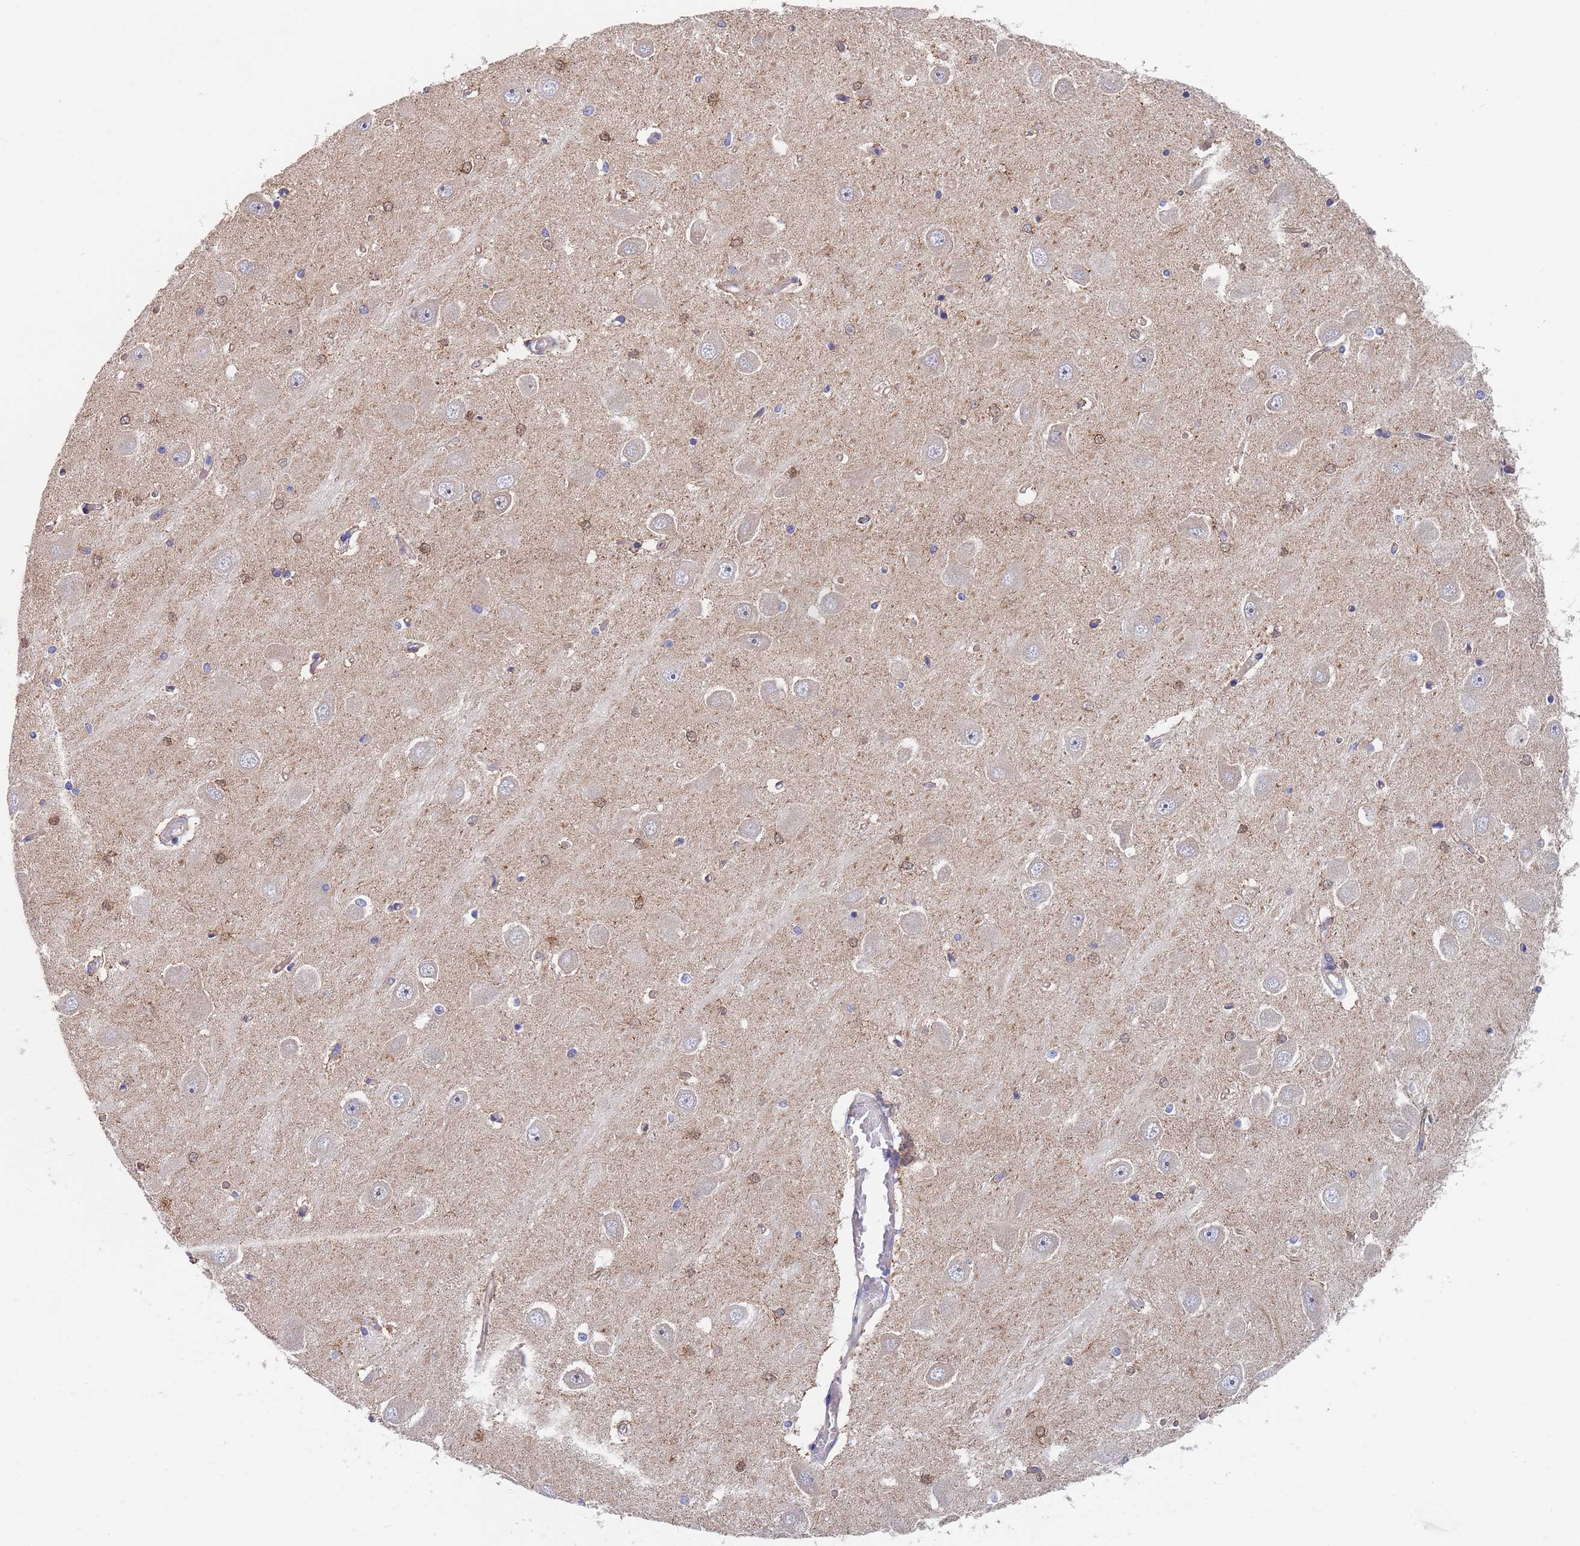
{"staining": {"intensity": "weak", "quantity": "<25%", "location": "cytoplasmic/membranous"}, "tissue": "hippocampus", "cell_type": "Glial cells", "image_type": "normal", "snomed": [{"axis": "morphology", "description": "Normal tissue, NOS"}, {"axis": "topography", "description": "Hippocampus"}], "caption": "Glial cells are negative for protein expression in unremarkable human hippocampus. (DAB (3,3'-diaminobenzidine) immunohistochemistry (IHC) with hematoxylin counter stain).", "gene": "PWWP3A", "patient": {"sex": "male", "age": 45}}